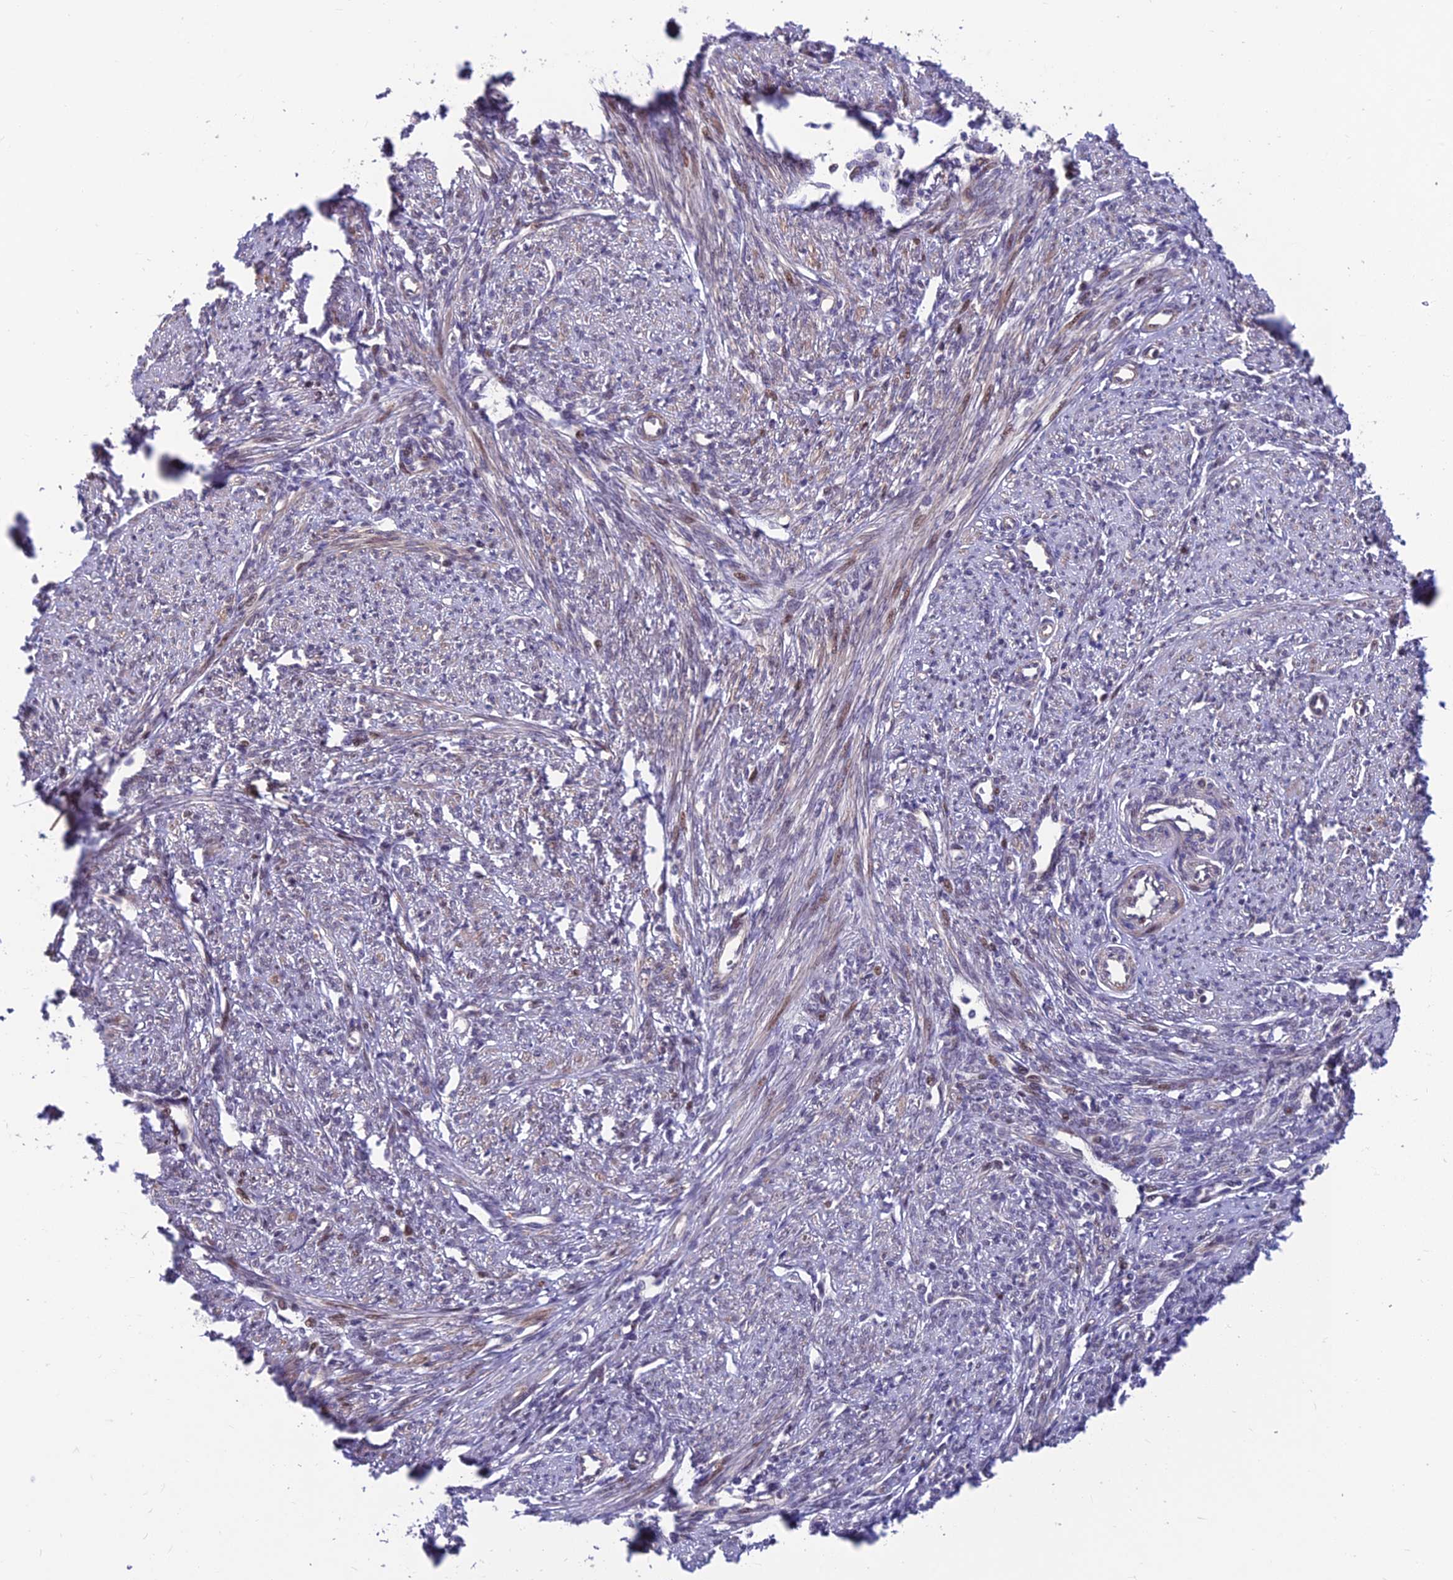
{"staining": {"intensity": "moderate", "quantity": "25%-75%", "location": "cytoplasmic/membranous,nuclear"}, "tissue": "smooth muscle", "cell_type": "Smooth muscle cells", "image_type": "normal", "snomed": [{"axis": "morphology", "description": "Normal tissue, NOS"}, {"axis": "topography", "description": "Smooth muscle"}, {"axis": "topography", "description": "Uterus"}], "caption": "Normal smooth muscle demonstrates moderate cytoplasmic/membranous,nuclear positivity in about 25%-75% of smooth muscle cells.", "gene": "KIAA1191", "patient": {"sex": "female", "age": 59}}